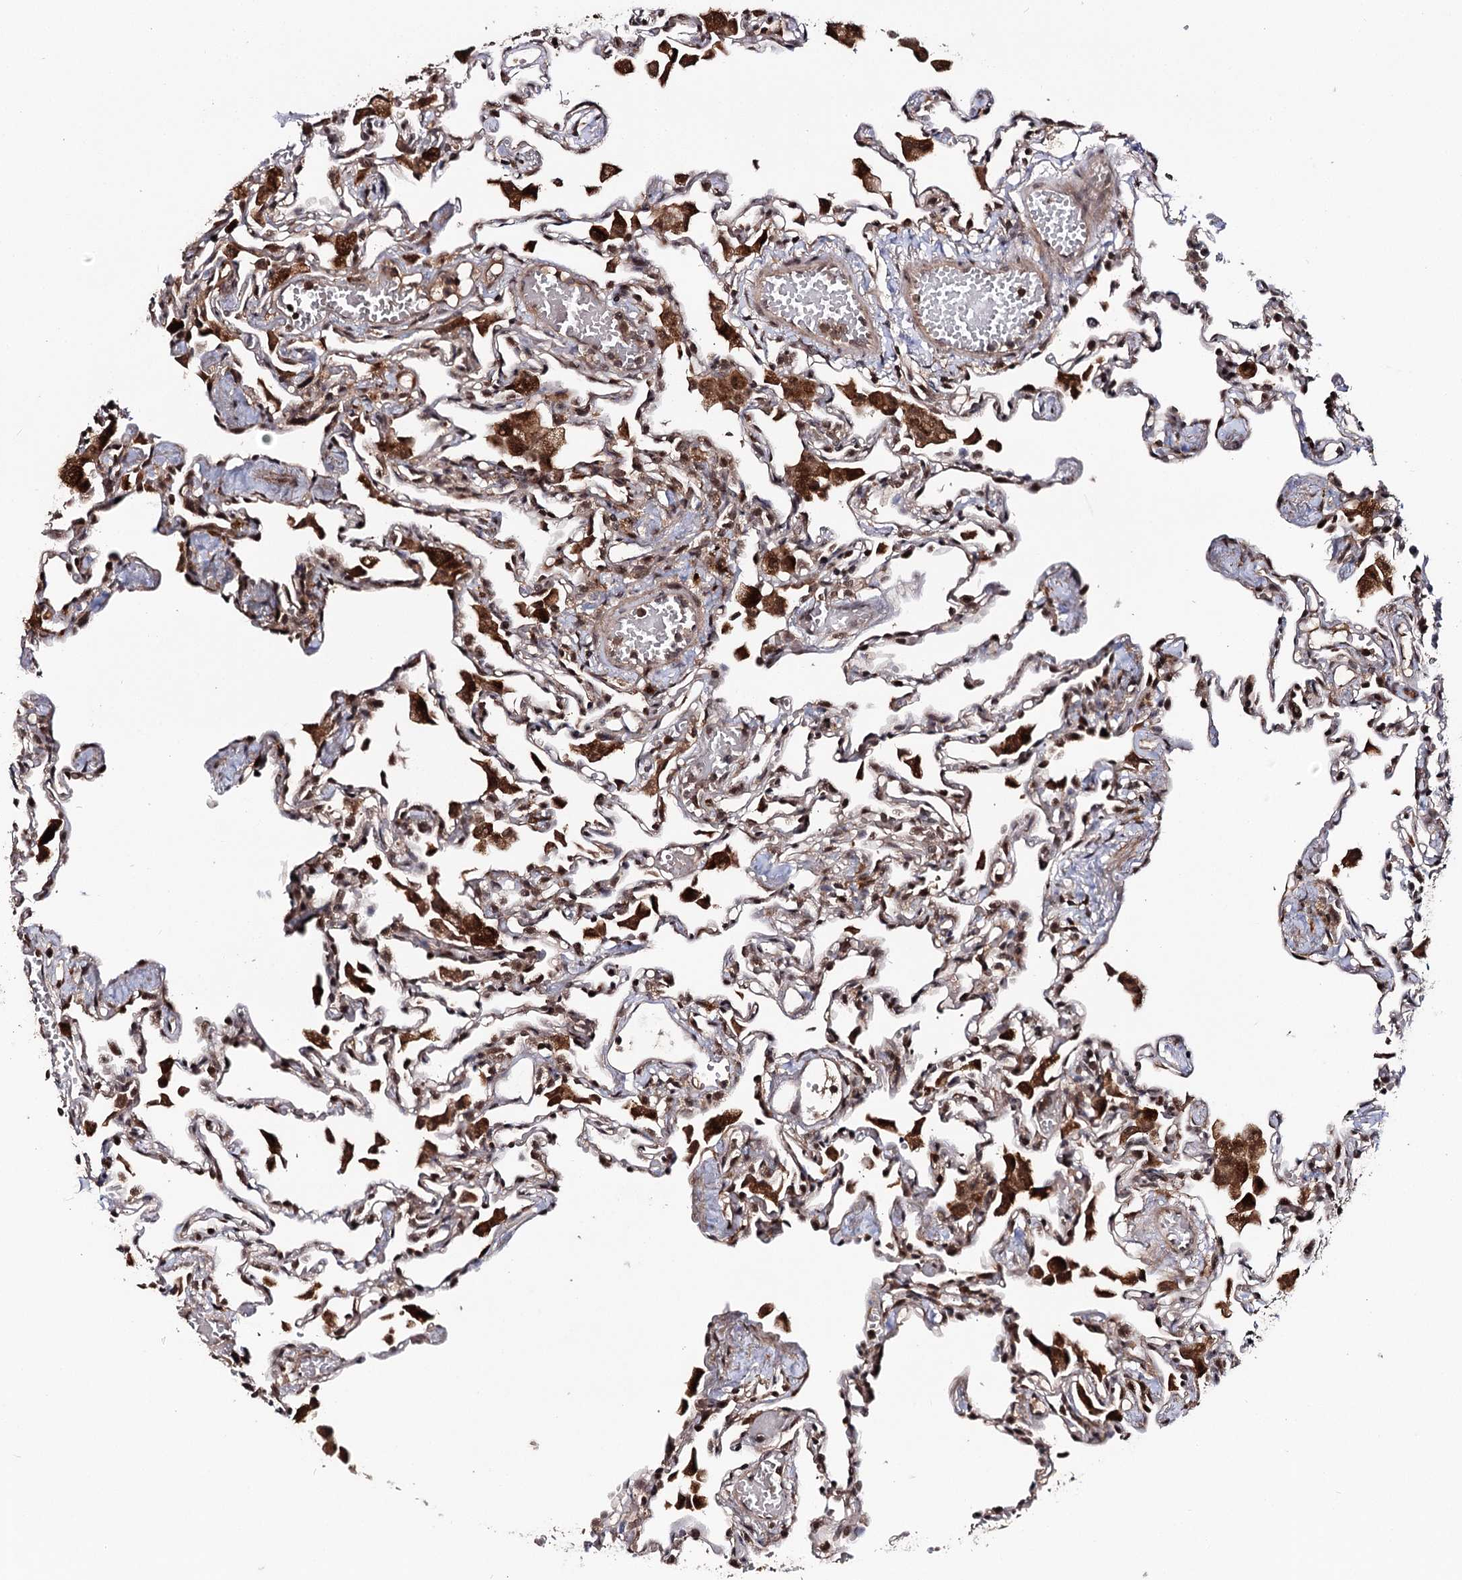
{"staining": {"intensity": "strong", "quantity": ">75%", "location": "cytoplasmic/membranous,nuclear"}, "tissue": "lung", "cell_type": "Alveolar cells", "image_type": "normal", "snomed": [{"axis": "morphology", "description": "Normal tissue, NOS"}, {"axis": "topography", "description": "Bronchus"}, {"axis": "topography", "description": "Lung"}], "caption": "Alveolar cells demonstrate high levels of strong cytoplasmic/membranous,nuclear expression in approximately >75% of cells in unremarkable lung. The staining was performed using DAB (3,3'-diaminobenzidine) to visualize the protein expression in brown, while the nuclei were stained in blue with hematoxylin (Magnification: 20x).", "gene": "FAM53B", "patient": {"sex": "female", "age": 49}}